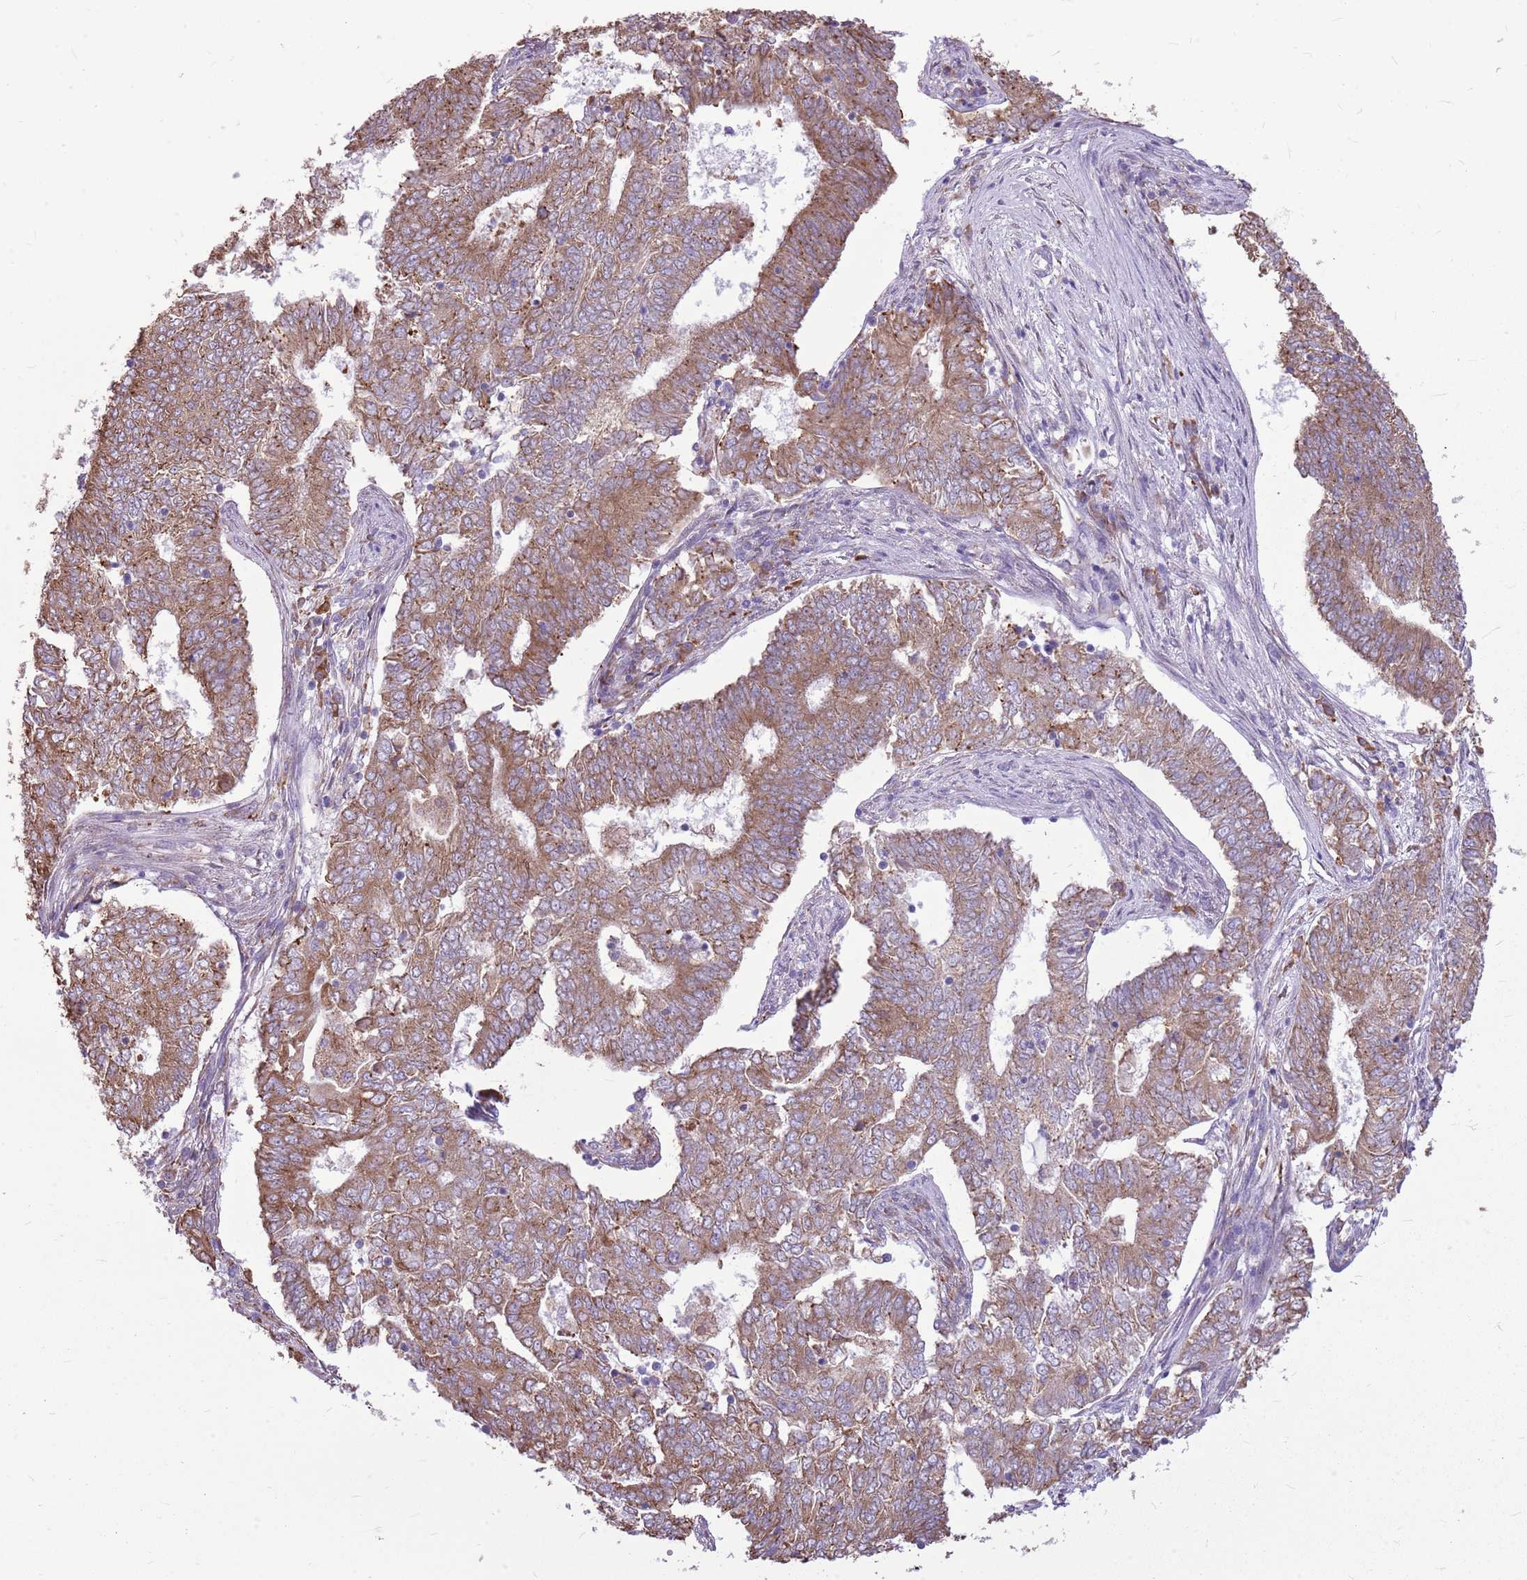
{"staining": {"intensity": "moderate", "quantity": ">75%", "location": "cytoplasmic/membranous"}, "tissue": "endometrial cancer", "cell_type": "Tumor cells", "image_type": "cancer", "snomed": [{"axis": "morphology", "description": "Adenocarcinoma, NOS"}, {"axis": "topography", "description": "Endometrium"}], "caption": "Tumor cells exhibit medium levels of moderate cytoplasmic/membranous staining in about >75% of cells in endometrial cancer (adenocarcinoma). (DAB IHC, brown staining for protein, blue staining for nuclei).", "gene": "KCTD19", "patient": {"sex": "female", "age": 62}}